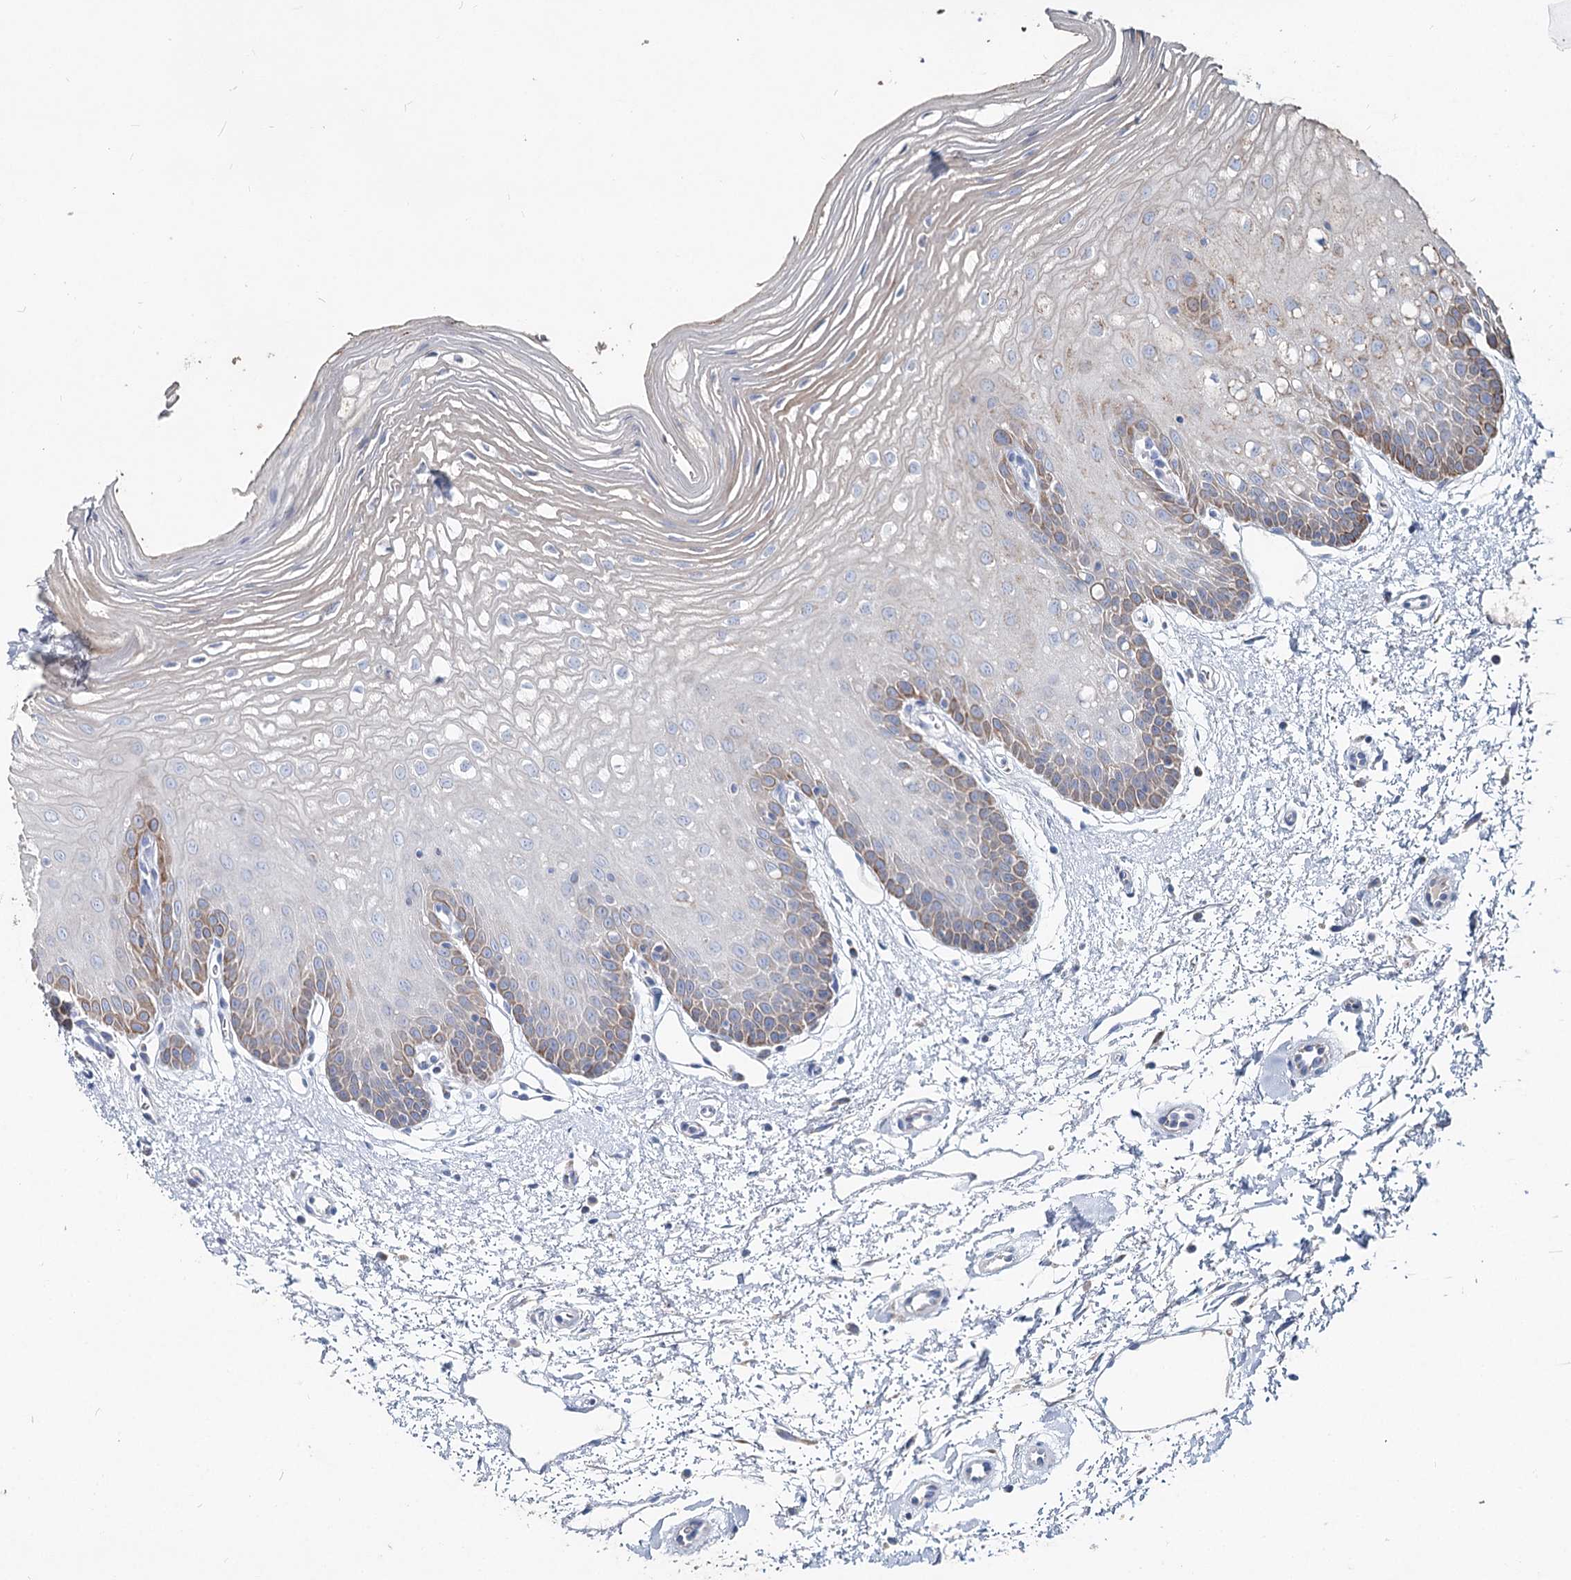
{"staining": {"intensity": "weak", "quantity": "<25%", "location": "cytoplasmic/membranous"}, "tissue": "oral mucosa", "cell_type": "Squamous epithelial cells", "image_type": "normal", "snomed": [{"axis": "morphology", "description": "Normal tissue, NOS"}, {"axis": "topography", "description": "Oral tissue"}, {"axis": "topography", "description": "Tounge, NOS"}], "caption": "An immunohistochemistry histopathology image of benign oral mucosa is shown. There is no staining in squamous epithelial cells of oral mucosa. (DAB (3,3'-diaminobenzidine) IHC visualized using brightfield microscopy, high magnification).", "gene": "MCCC2", "patient": {"sex": "female", "age": 73}}